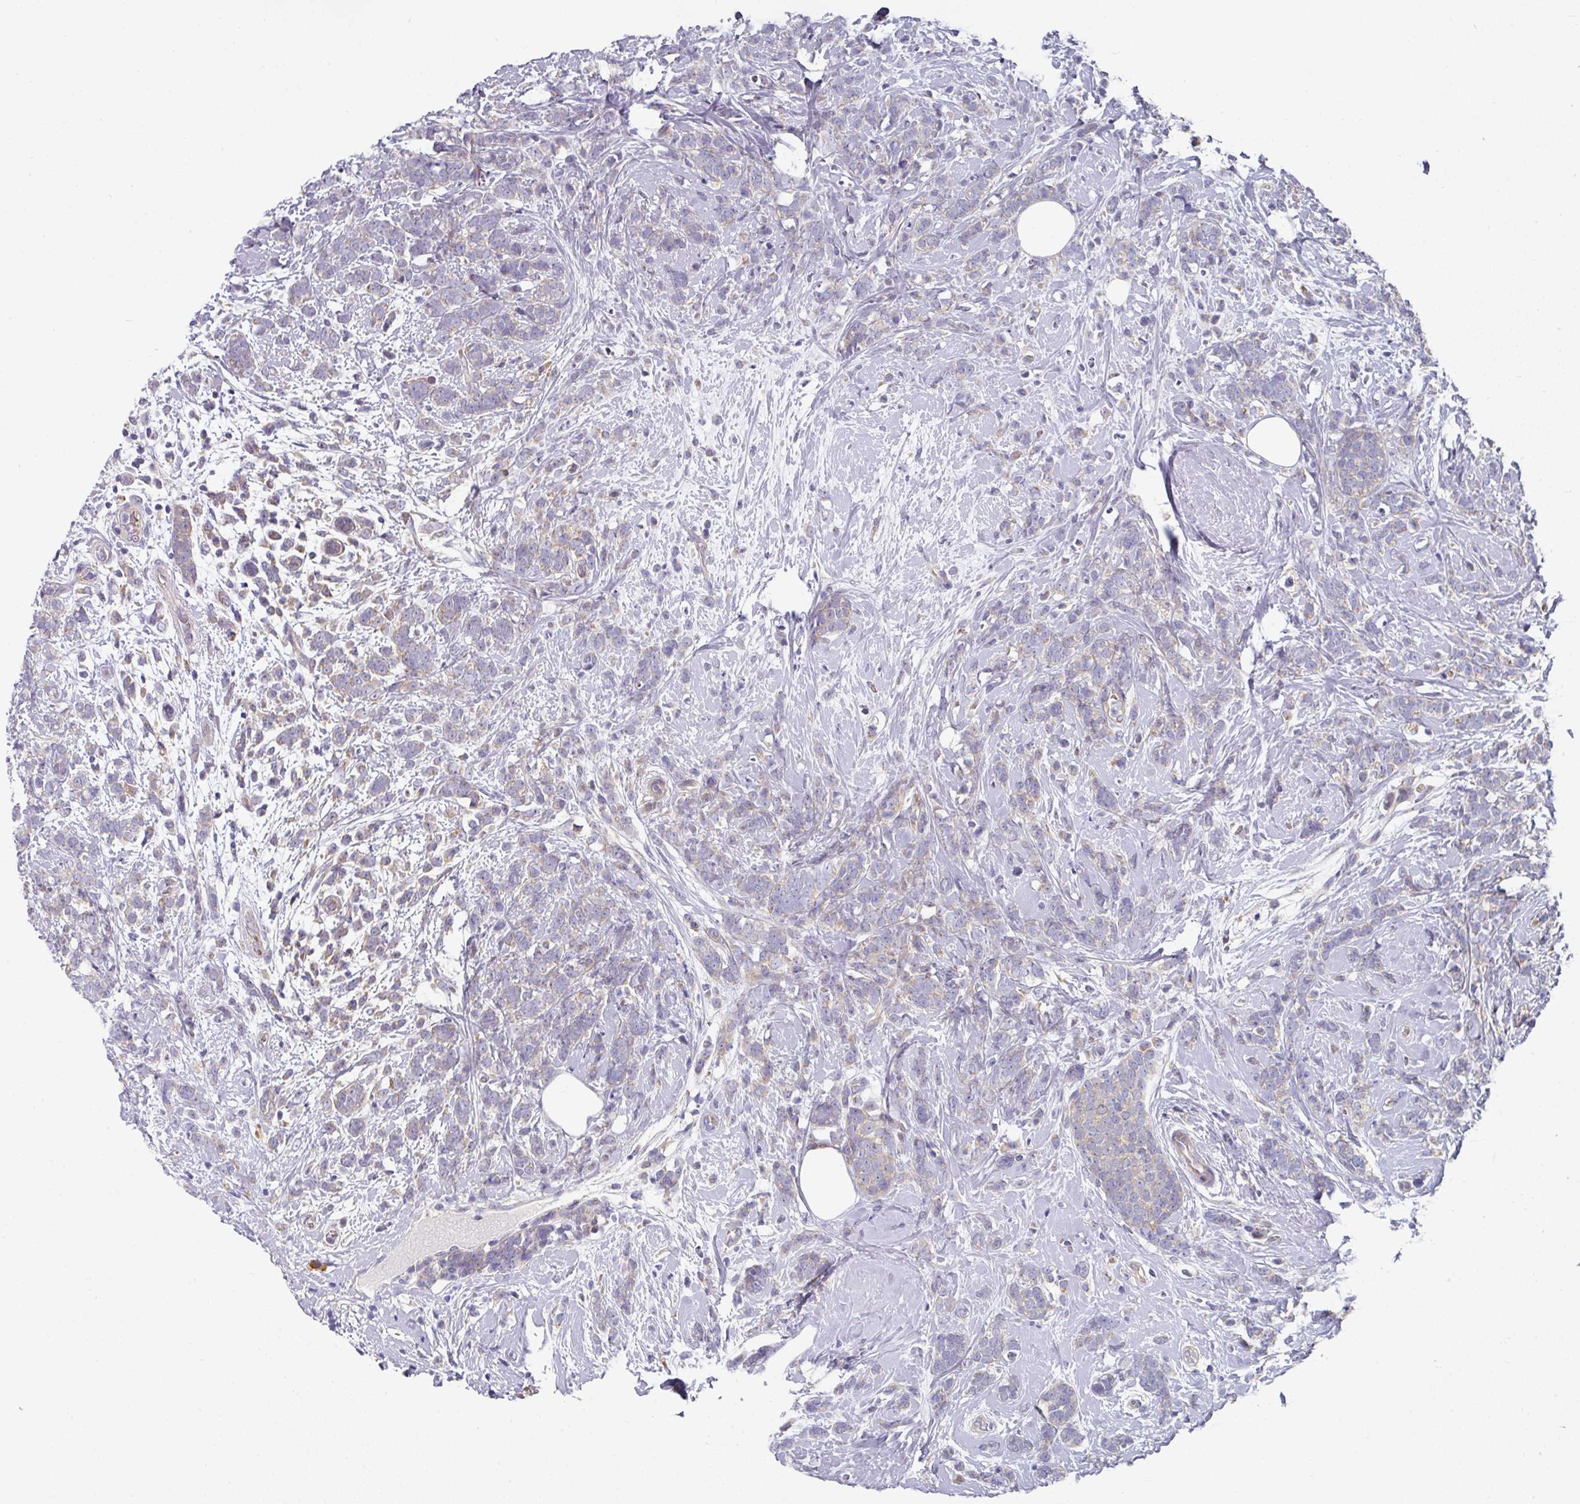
{"staining": {"intensity": "weak", "quantity": "<25%", "location": "cytoplasmic/membranous"}, "tissue": "breast cancer", "cell_type": "Tumor cells", "image_type": "cancer", "snomed": [{"axis": "morphology", "description": "Lobular carcinoma"}, {"axis": "topography", "description": "Breast"}], "caption": "An image of breast cancer (lobular carcinoma) stained for a protein displays no brown staining in tumor cells. (DAB immunohistochemistry, high magnification).", "gene": "PYROXD2", "patient": {"sex": "female", "age": 58}}